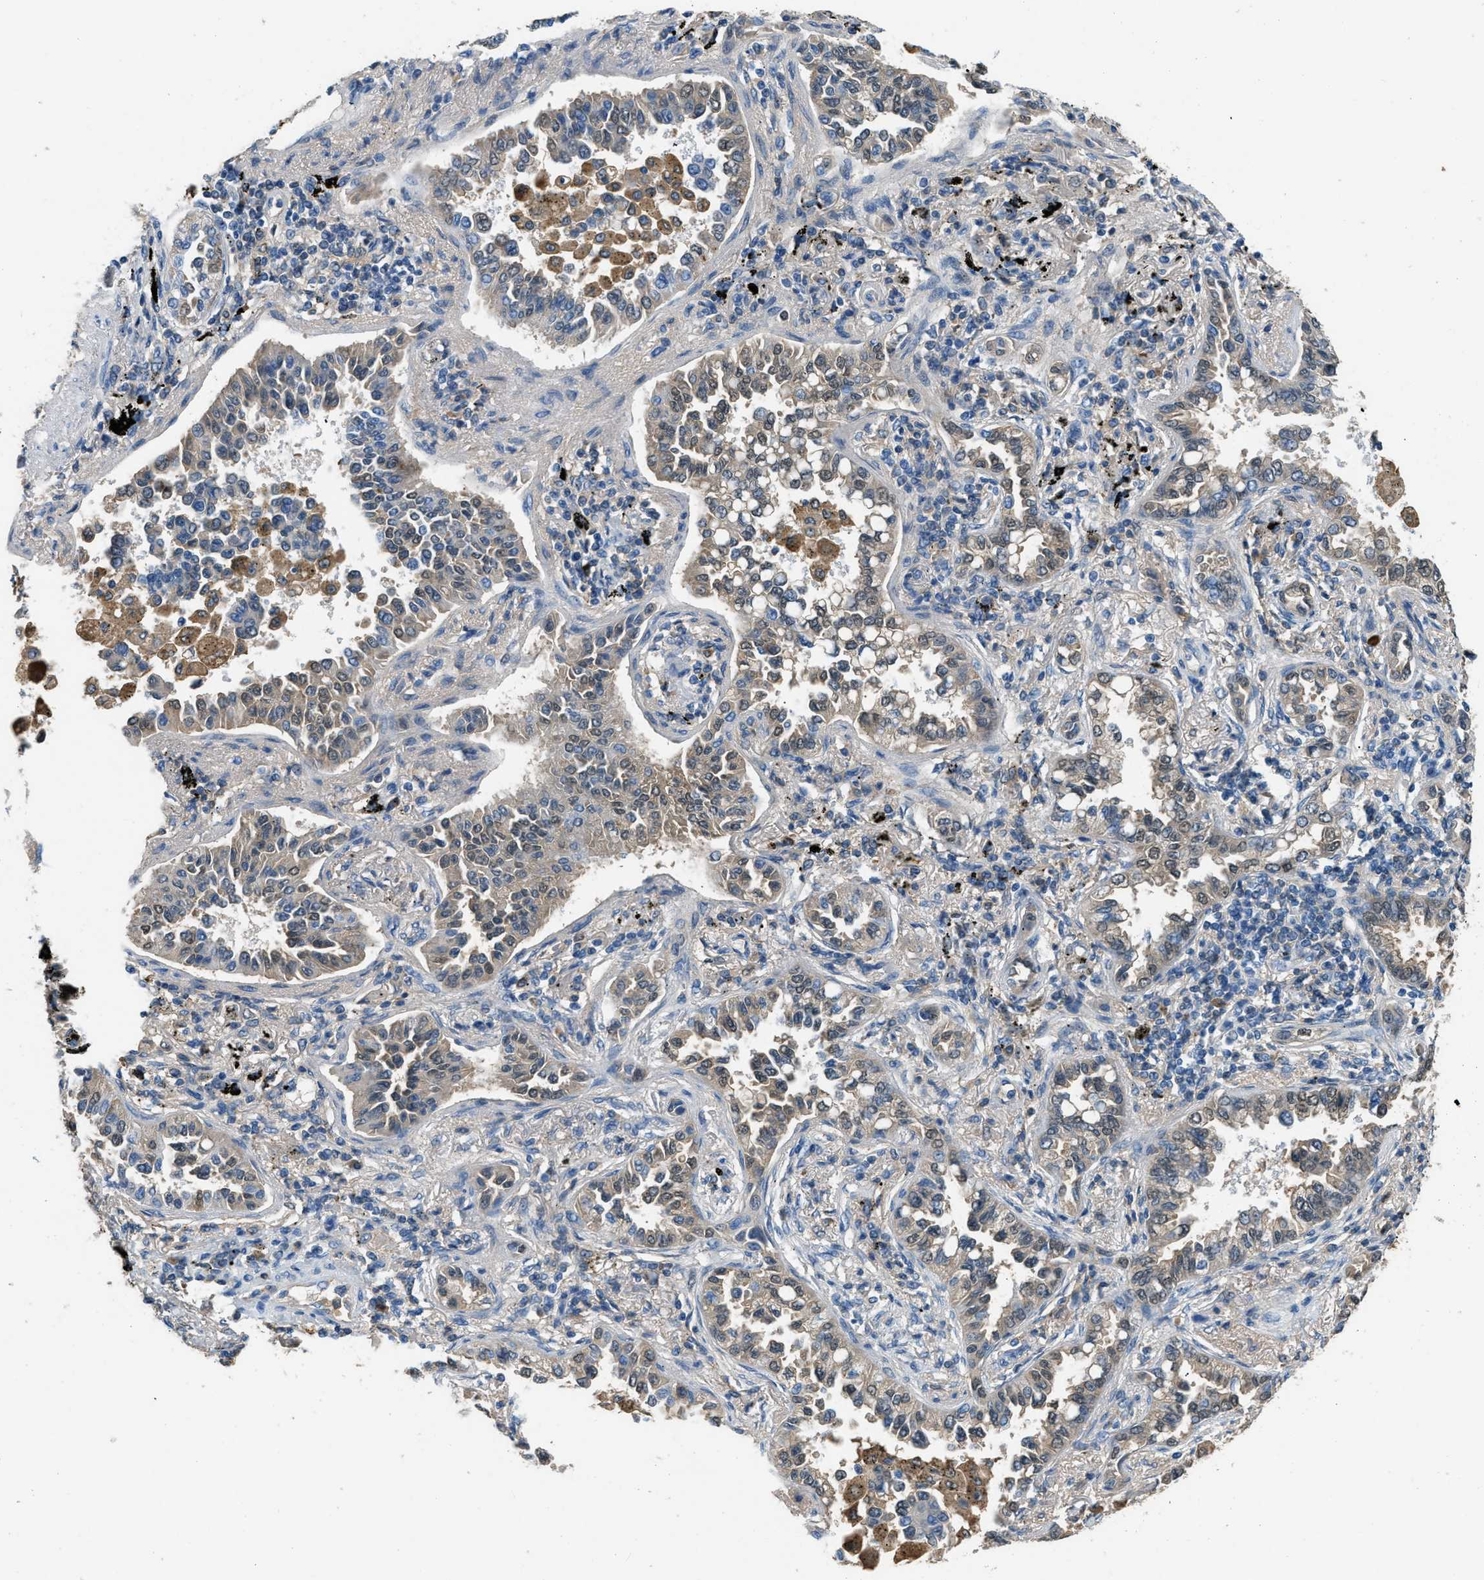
{"staining": {"intensity": "weak", "quantity": ">75%", "location": "cytoplasmic/membranous"}, "tissue": "lung cancer", "cell_type": "Tumor cells", "image_type": "cancer", "snomed": [{"axis": "morphology", "description": "Normal tissue, NOS"}, {"axis": "morphology", "description": "Adenocarcinoma, NOS"}, {"axis": "topography", "description": "Lung"}], "caption": "Tumor cells exhibit low levels of weak cytoplasmic/membranous staining in approximately >75% of cells in human lung adenocarcinoma. (DAB IHC with brightfield microscopy, high magnification).", "gene": "STC1", "patient": {"sex": "male", "age": 59}}